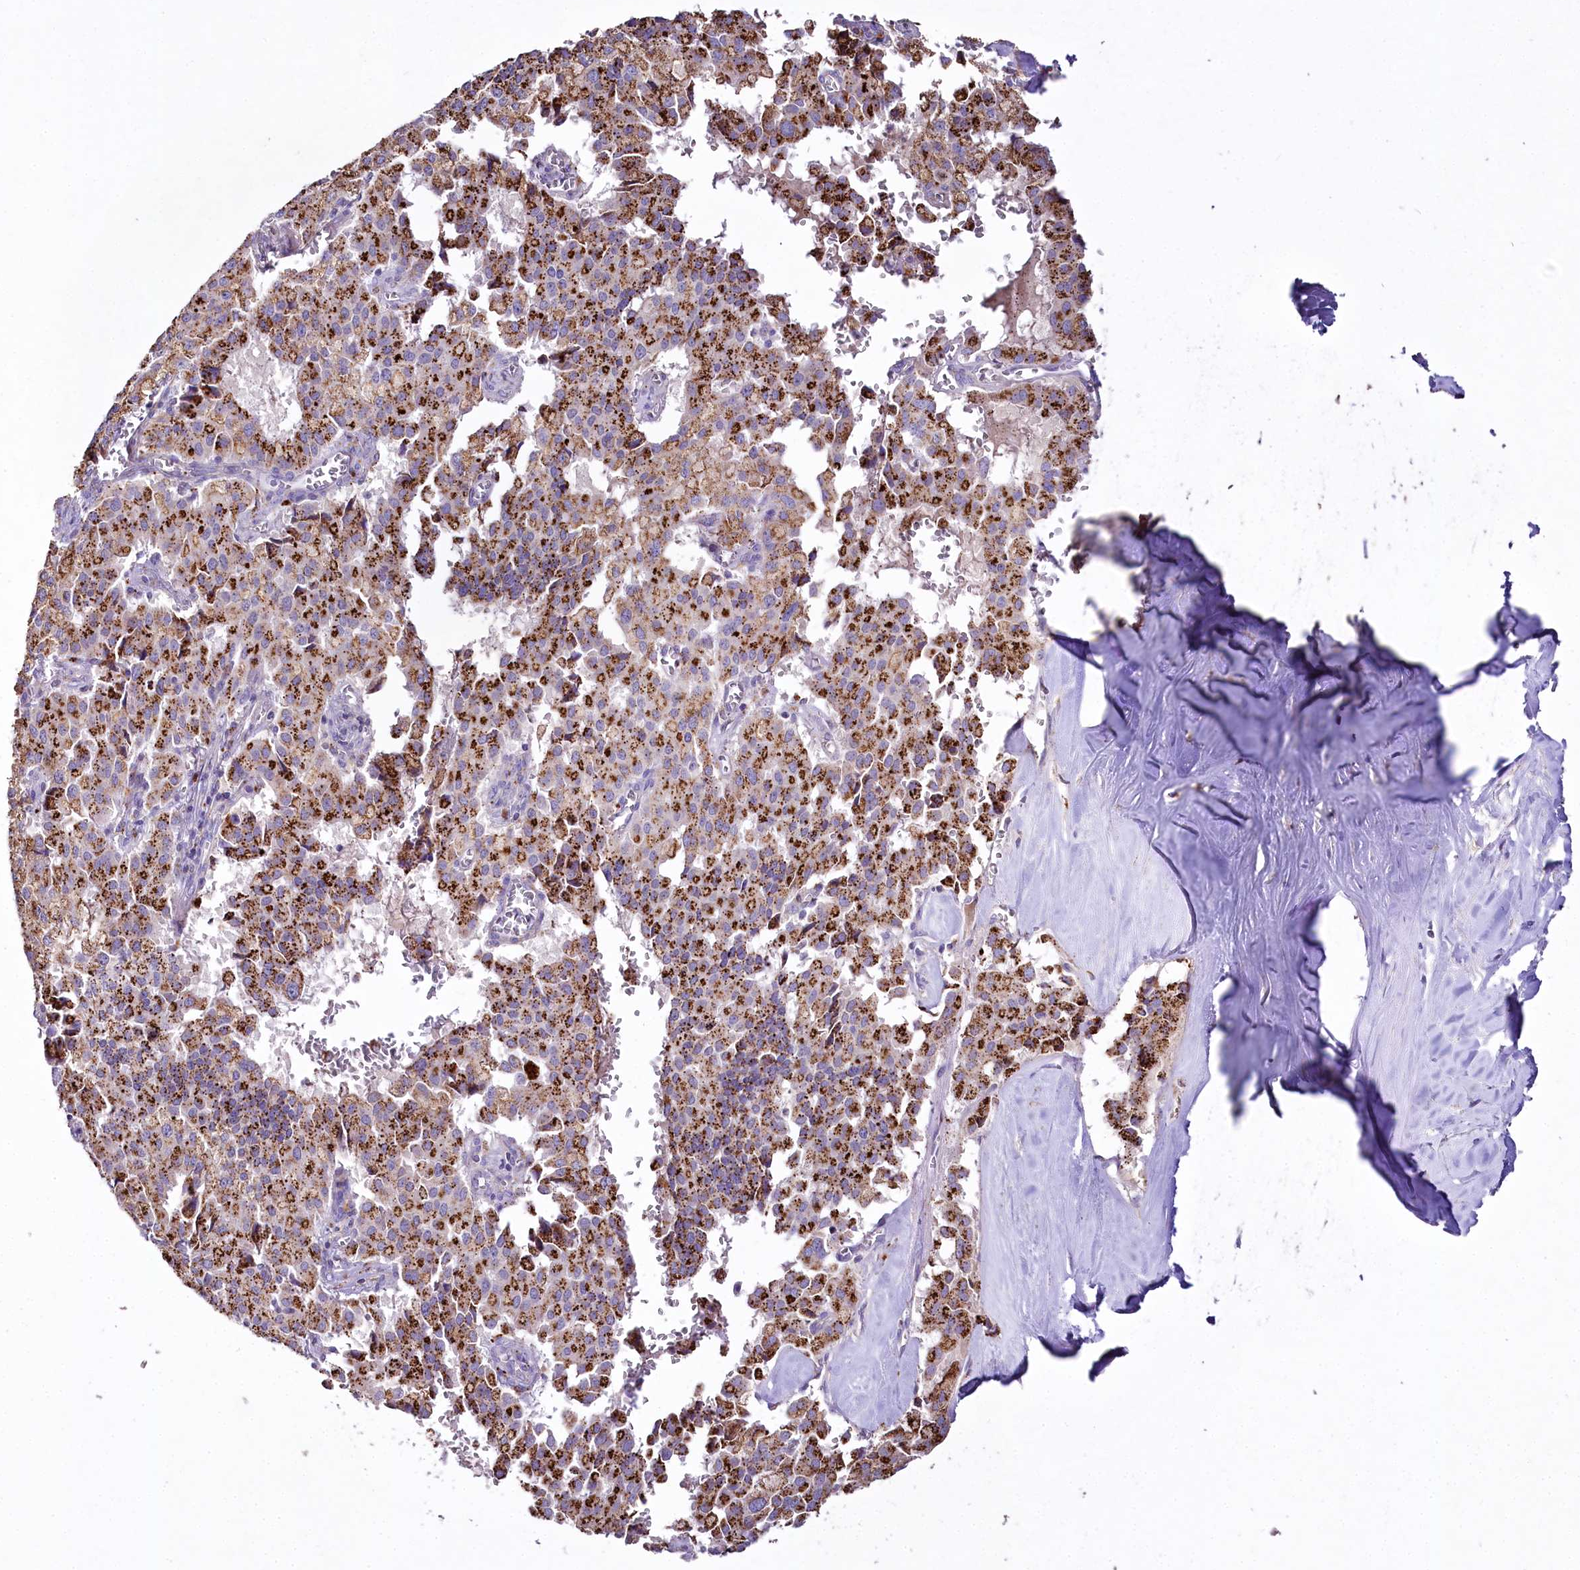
{"staining": {"intensity": "strong", "quantity": ">75%", "location": "cytoplasmic/membranous"}, "tissue": "pancreatic cancer", "cell_type": "Tumor cells", "image_type": "cancer", "snomed": [{"axis": "morphology", "description": "Adenocarcinoma, NOS"}, {"axis": "topography", "description": "Pancreas"}], "caption": "Brown immunohistochemical staining in pancreatic adenocarcinoma demonstrates strong cytoplasmic/membranous expression in about >75% of tumor cells. The protein is stained brown, and the nuclei are stained in blue (DAB (3,3'-diaminobenzidine) IHC with brightfield microscopy, high magnification).", "gene": "PTER", "patient": {"sex": "male", "age": 65}}